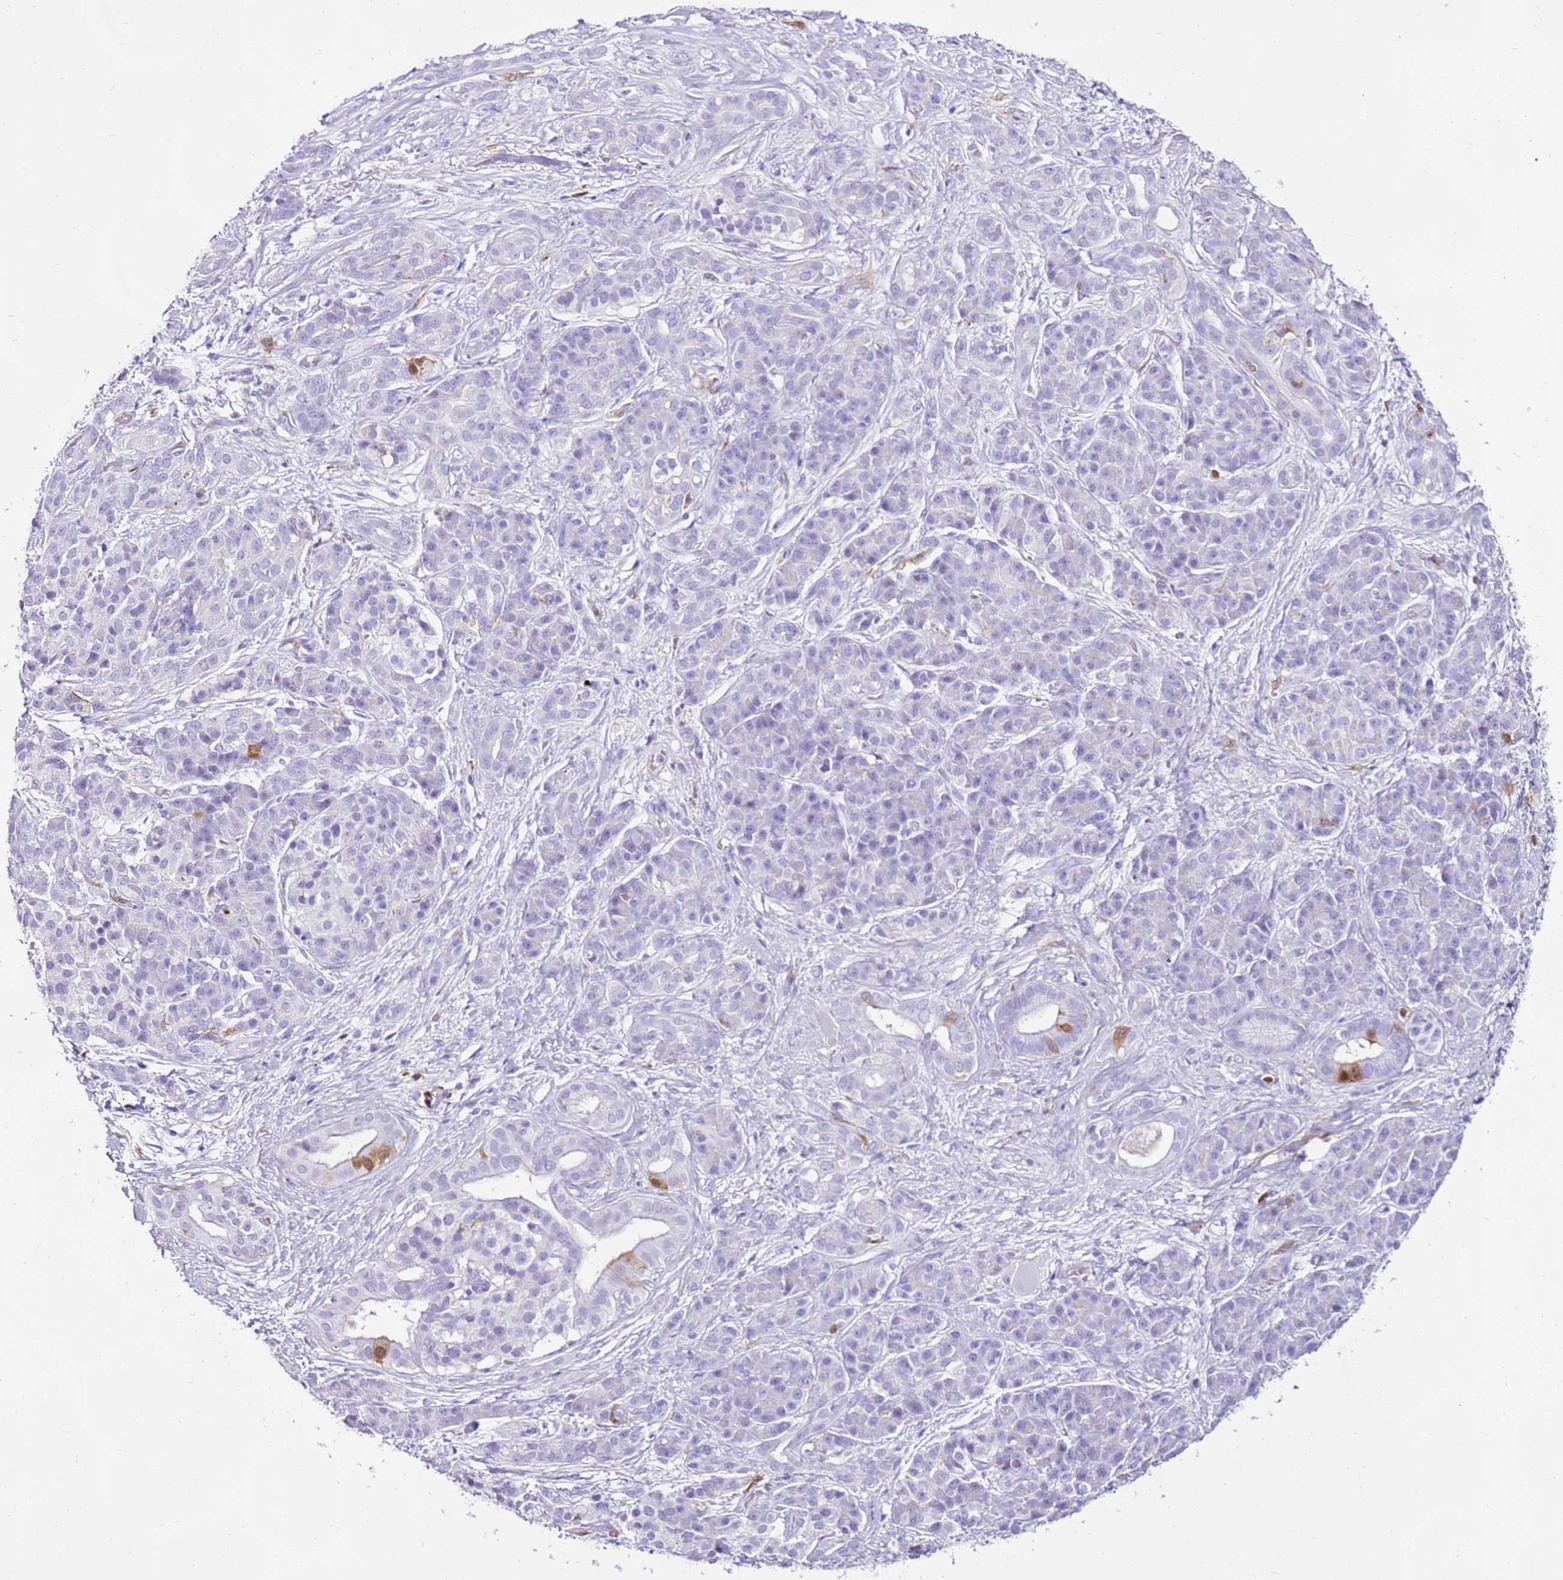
{"staining": {"intensity": "negative", "quantity": "none", "location": "none"}, "tissue": "pancreatic cancer", "cell_type": "Tumor cells", "image_type": "cancer", "snomed": [{"axis": "morphology", "description": "Adenocarcinoma, NOS"}, {"axis": "topography", "description": "Pancreas"}], "caption": "There is no significant staining in tumor cells of pancreatic cancer (adenocarcinoma).", "gene": "SPC25", "patient": {"sex": "male", "age": 57}}